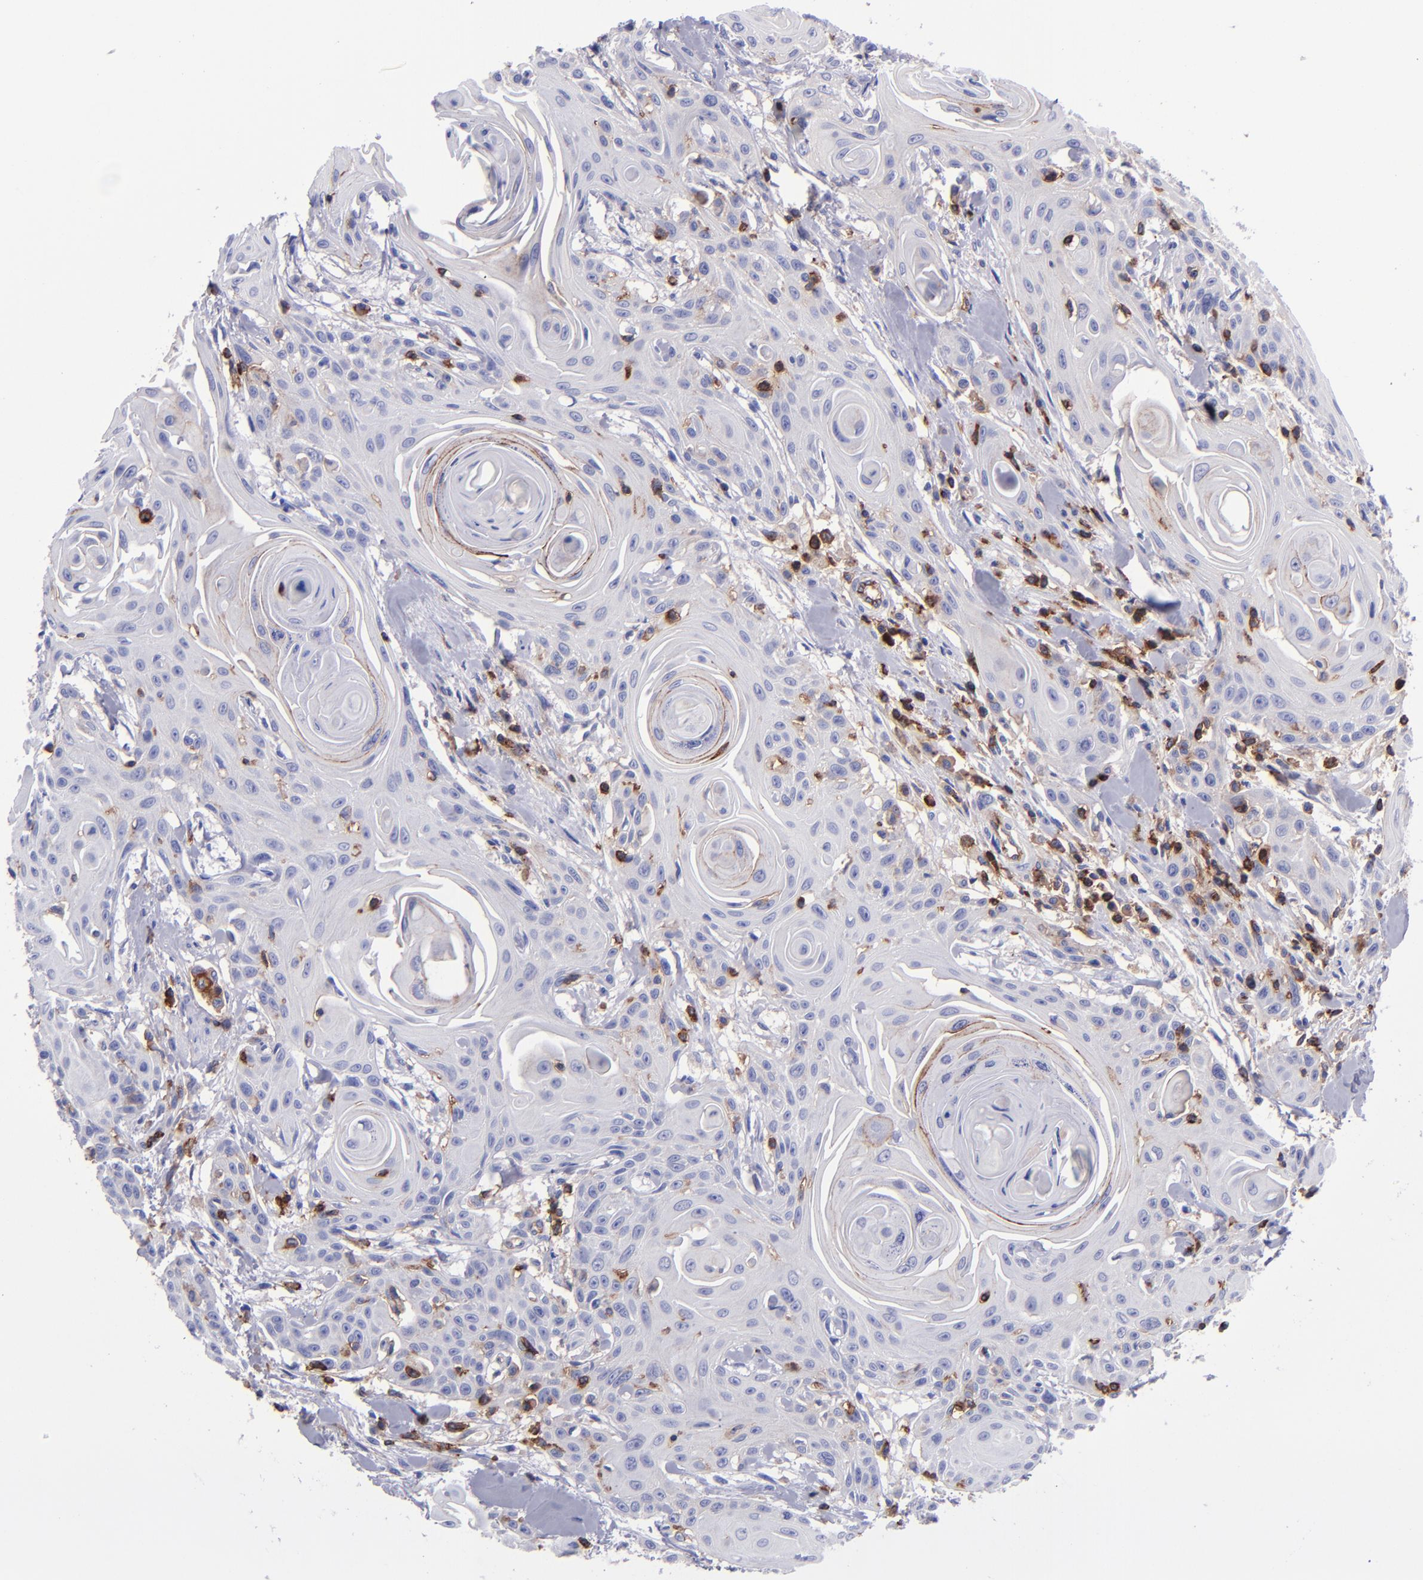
{"staining": {"intensity": "weak", "quantity": "<25%", "location": "cytoplasmic/membranous"}, "tissue": "head and neck cancer", "cell_type": "Tumor cells", "image_type": "cancer", "snomed": [{"axis": "morphology", "description": "Squamous cell carcinoma, NOS"}, {"axis": "morphology", "description": "Squamous cell carcinoma, metastatic, NOS"}, {"axis": "topography", "description": "Lymph node"}, {"axis": "topography", "description": "Salivary gland"}, {"axis": "topography", "description": "Head-Neck"}], "caption": "IHC micrograph of human metastatic squamous cell carcinoma (head and neck) stained for a protein (brown), which reveals no expression in tumor cells.", "gene": "ICAM3", "patient": {"sex": "female", "age": 74}}